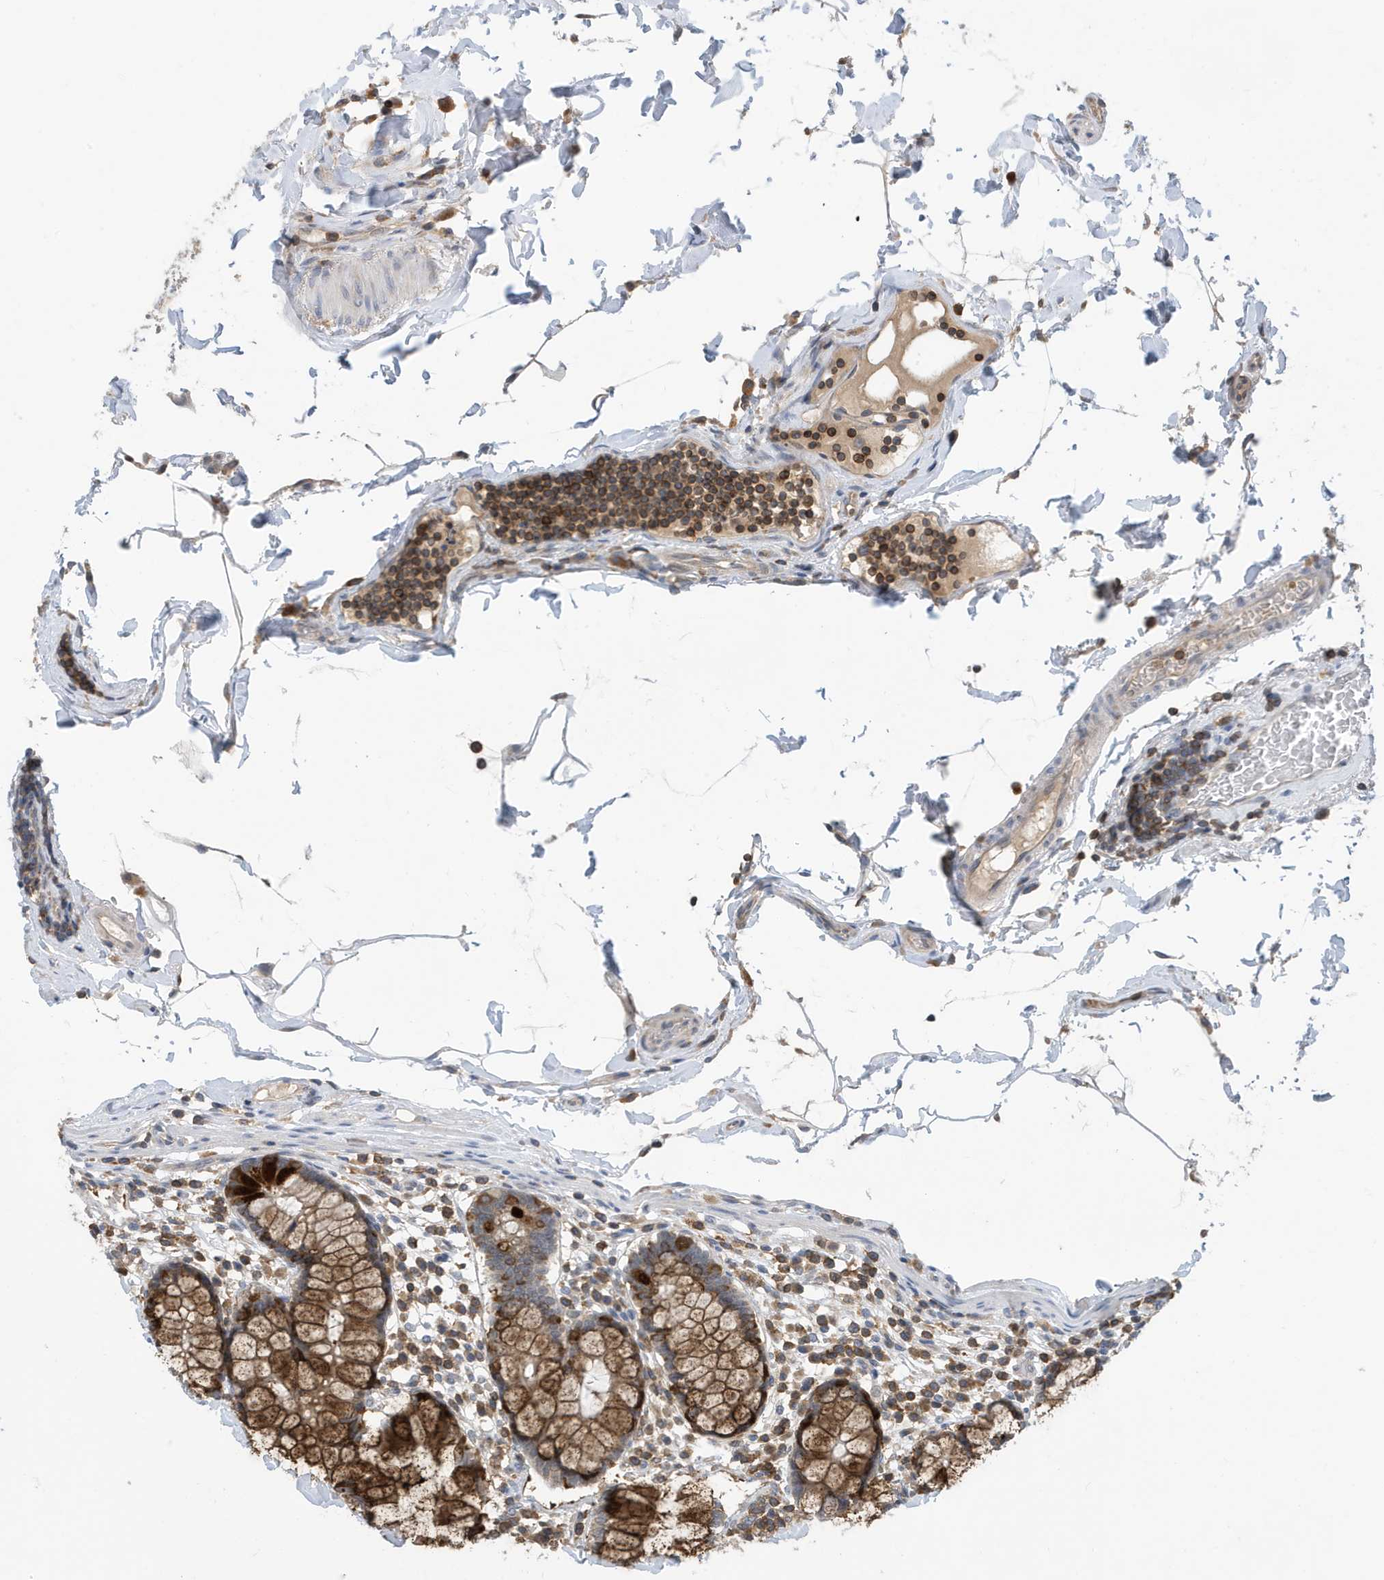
{"staining": {"intensity": "weak", "quantity": ">75%", "location": "cytoplasmic/membranous"}, "tissue": "colon", "cell_type": "Endothelial cells", "image_type": "normal", "snomed": [{"axis": "morphology", "description": "Normal tissue, NOS"}, {"axis": "topography", "description": "Colon"}], "caption": "DAB (3,3'-diaminobenzidine) immunohistochemical staining of benign colon exhibits weak cytoplasmic/membranous protein expression in approximately >75% of endothelial cells.", "gene": "NSUN3", "patient": {"sex": "female", "age": 79}}